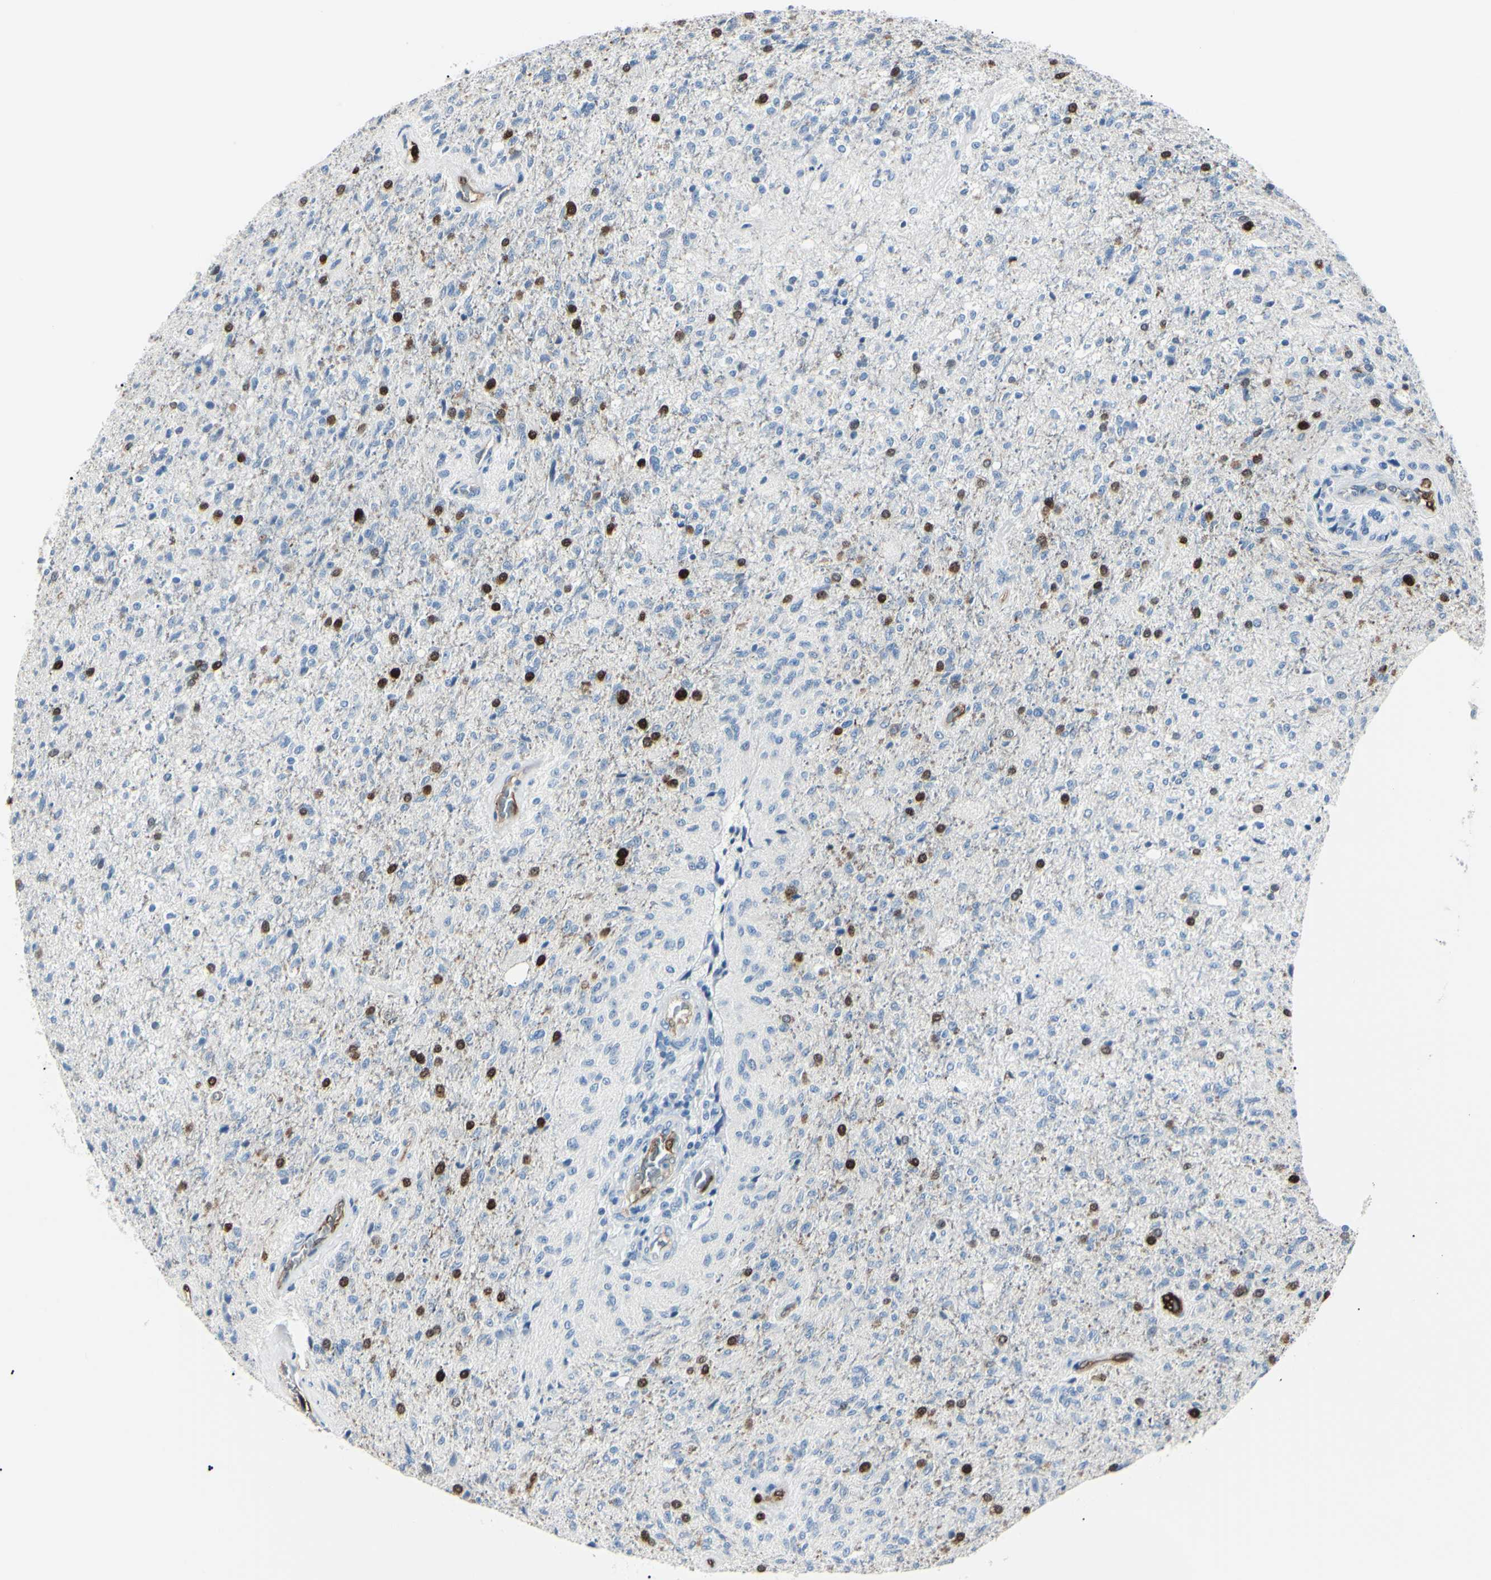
{"staining": {"intensity": "negative", "quantity": "none", "location": "none"}, "tissue": "glioma", "cell_type": "Tumor cells", "image_type": "cancer", "snomed": [{"axis": "morphology", "description": "Normal tissue, NOS"}, {"axis": "morphology", "description": "Glioma, malignant, High grade"}, {"axis": "topography", "description": "Cerebral cortex"}], "caption": "Tumor cells are negative for protein expression in human glioma.", "gene": "CA2", "patient": {"sex": "male", "age": 77}}